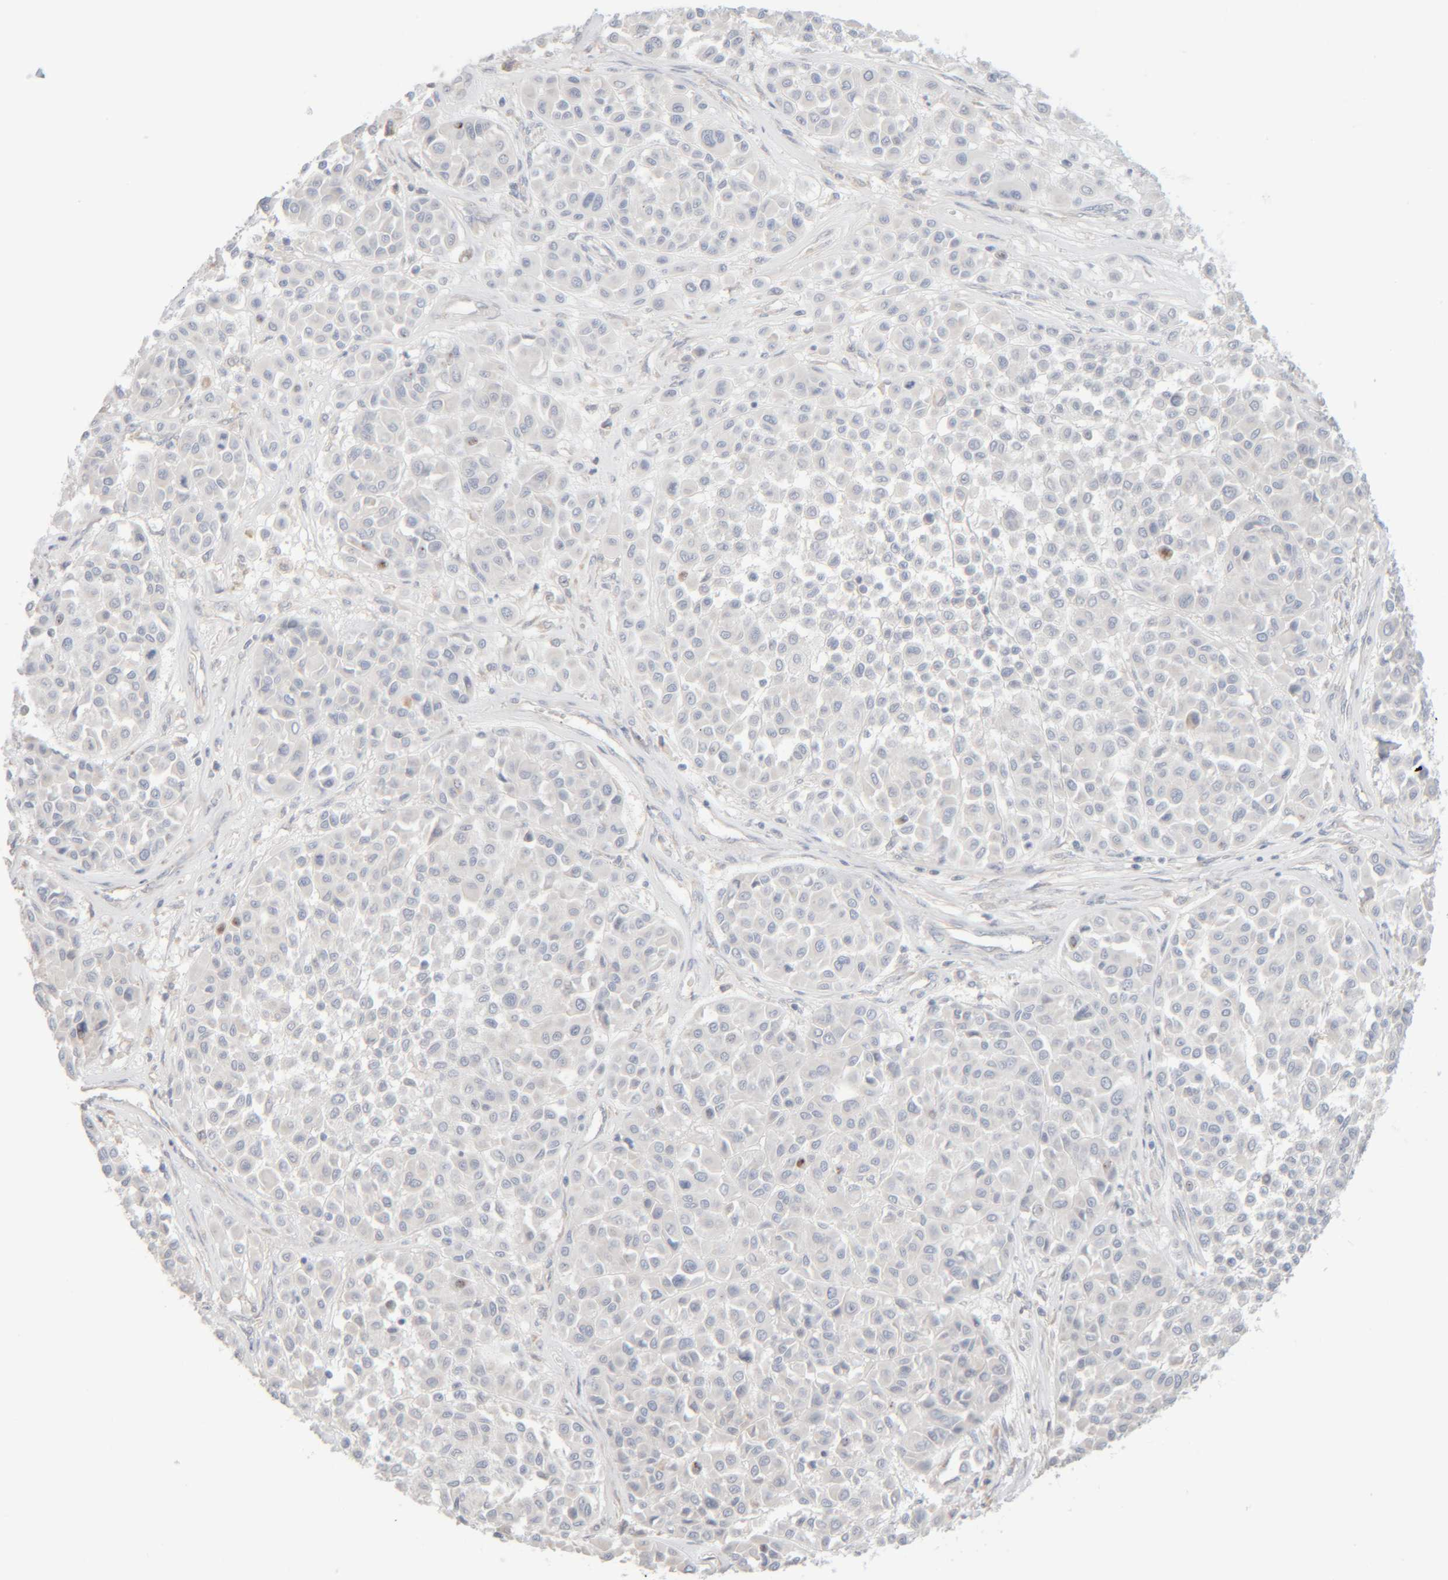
{"staining": {"intensity": "negative", "quantity": "none", "location": "none"}, "tissue": "melanoma", "cell_type": "Tumor cells", "image_type": "cancer", "snomed": [{"axis": "morphology", "description": "Malignant melanoma, Metastatic site"}, {"axis": "topography", "description": "Soft tissue"}], "caption": "The immunohistochemistry (IHC) image has no significant expression in tumor cells of melanoma tissue.", "gene": "RIDA", "patient": {"sex": "male", "age": 41}}